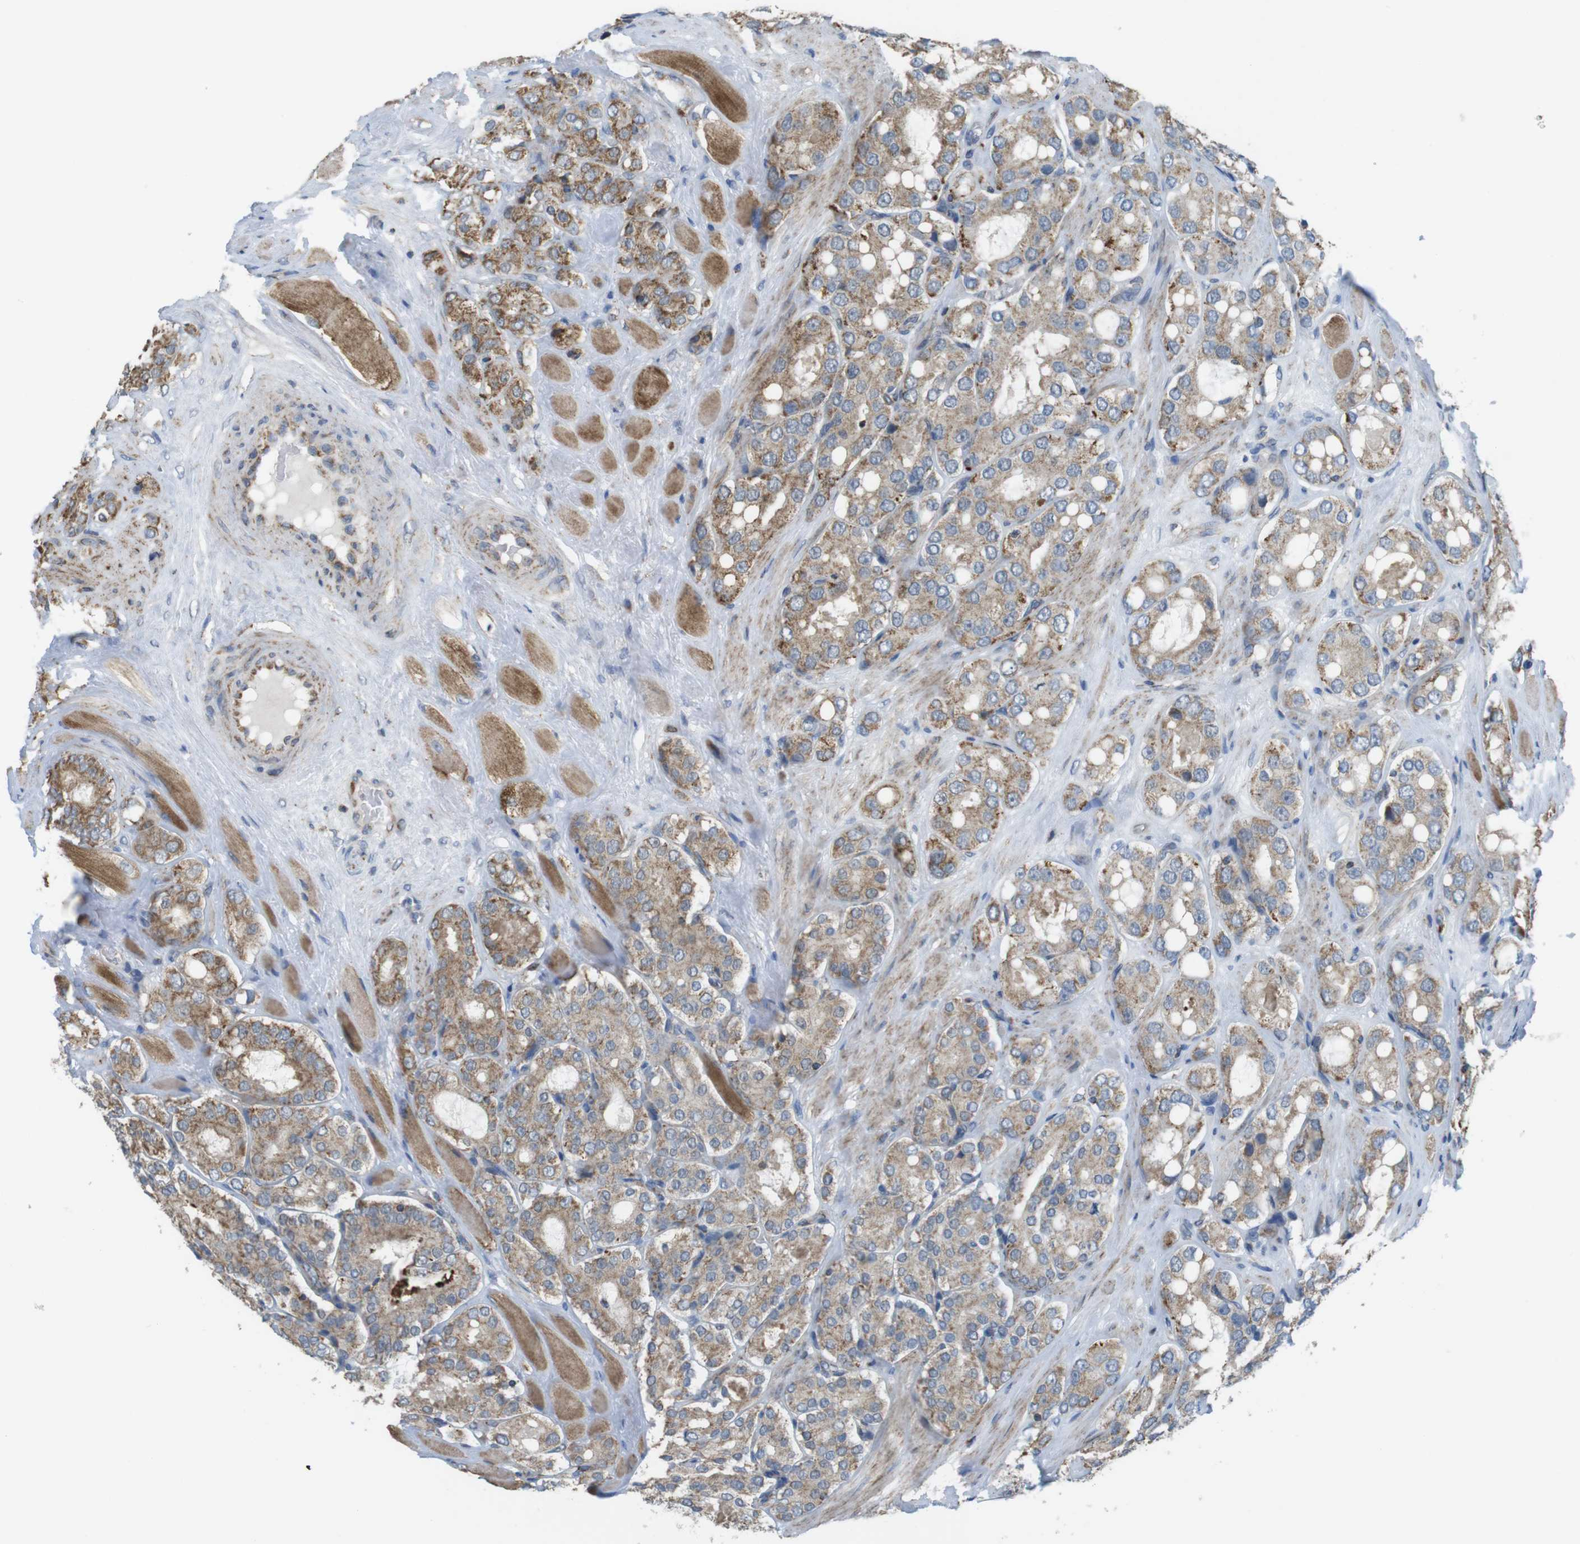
{"staining": {"intensity": "moderate", "quantity": ">75%", "location": "cytoplasmic/membranous"}, "tissue": "prostate cancer", "cell_type": "Tumor cells", "image_type": "cancer", "snomed": [{"axis": "morphology", "description": "Adenocarcinoma, High grade"}, {"axis": "topography", "description": "Prostate"}], "caption": "Human prostate high-grade adenocarcinoma stained with a brown dye shows moderate cytoplasmic/membranous positive expression in about >75% of tumor cells.", "gene": "GRIK2", "patient": {"sex": "male", "age": 65}}